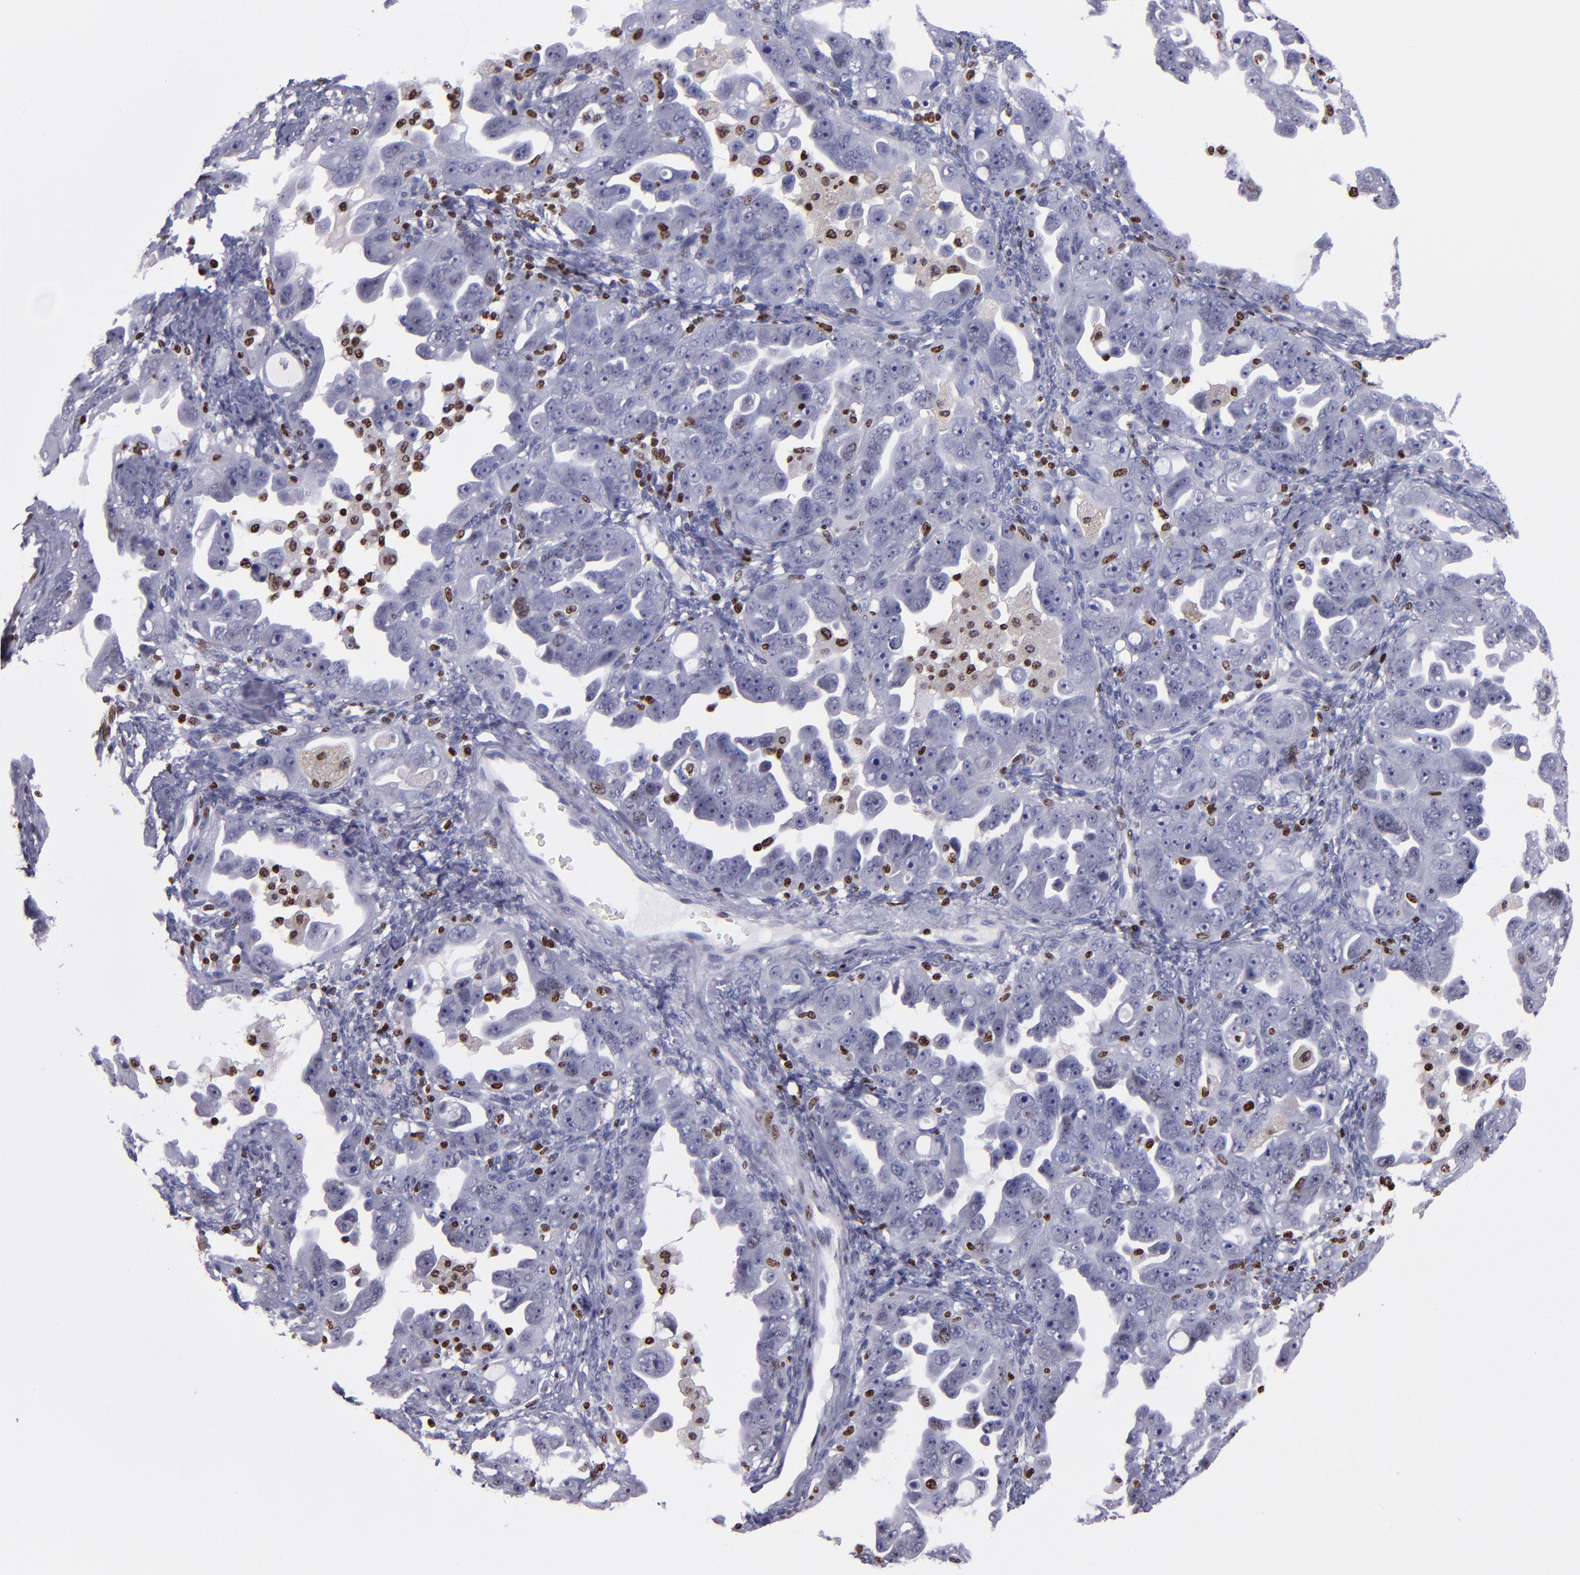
{"staining": {"intensity": "negative", "quantity": "none", "location": "none"}, "tissue": "ovarian cancer", "cell_type": "Tumor cells", "image_type": "cancer", "snomed": [{"axis": "morphology", "description": "Cystadenocarcinoma, serous, NOS"}, {"axis": "topography", "description": "Ovary"}], "caption": "The micrograph reveals no staining of tumor cells in ovarian cancer.", "gene": "CDKL5", "patient": {"sex": "female", "age": 66}}